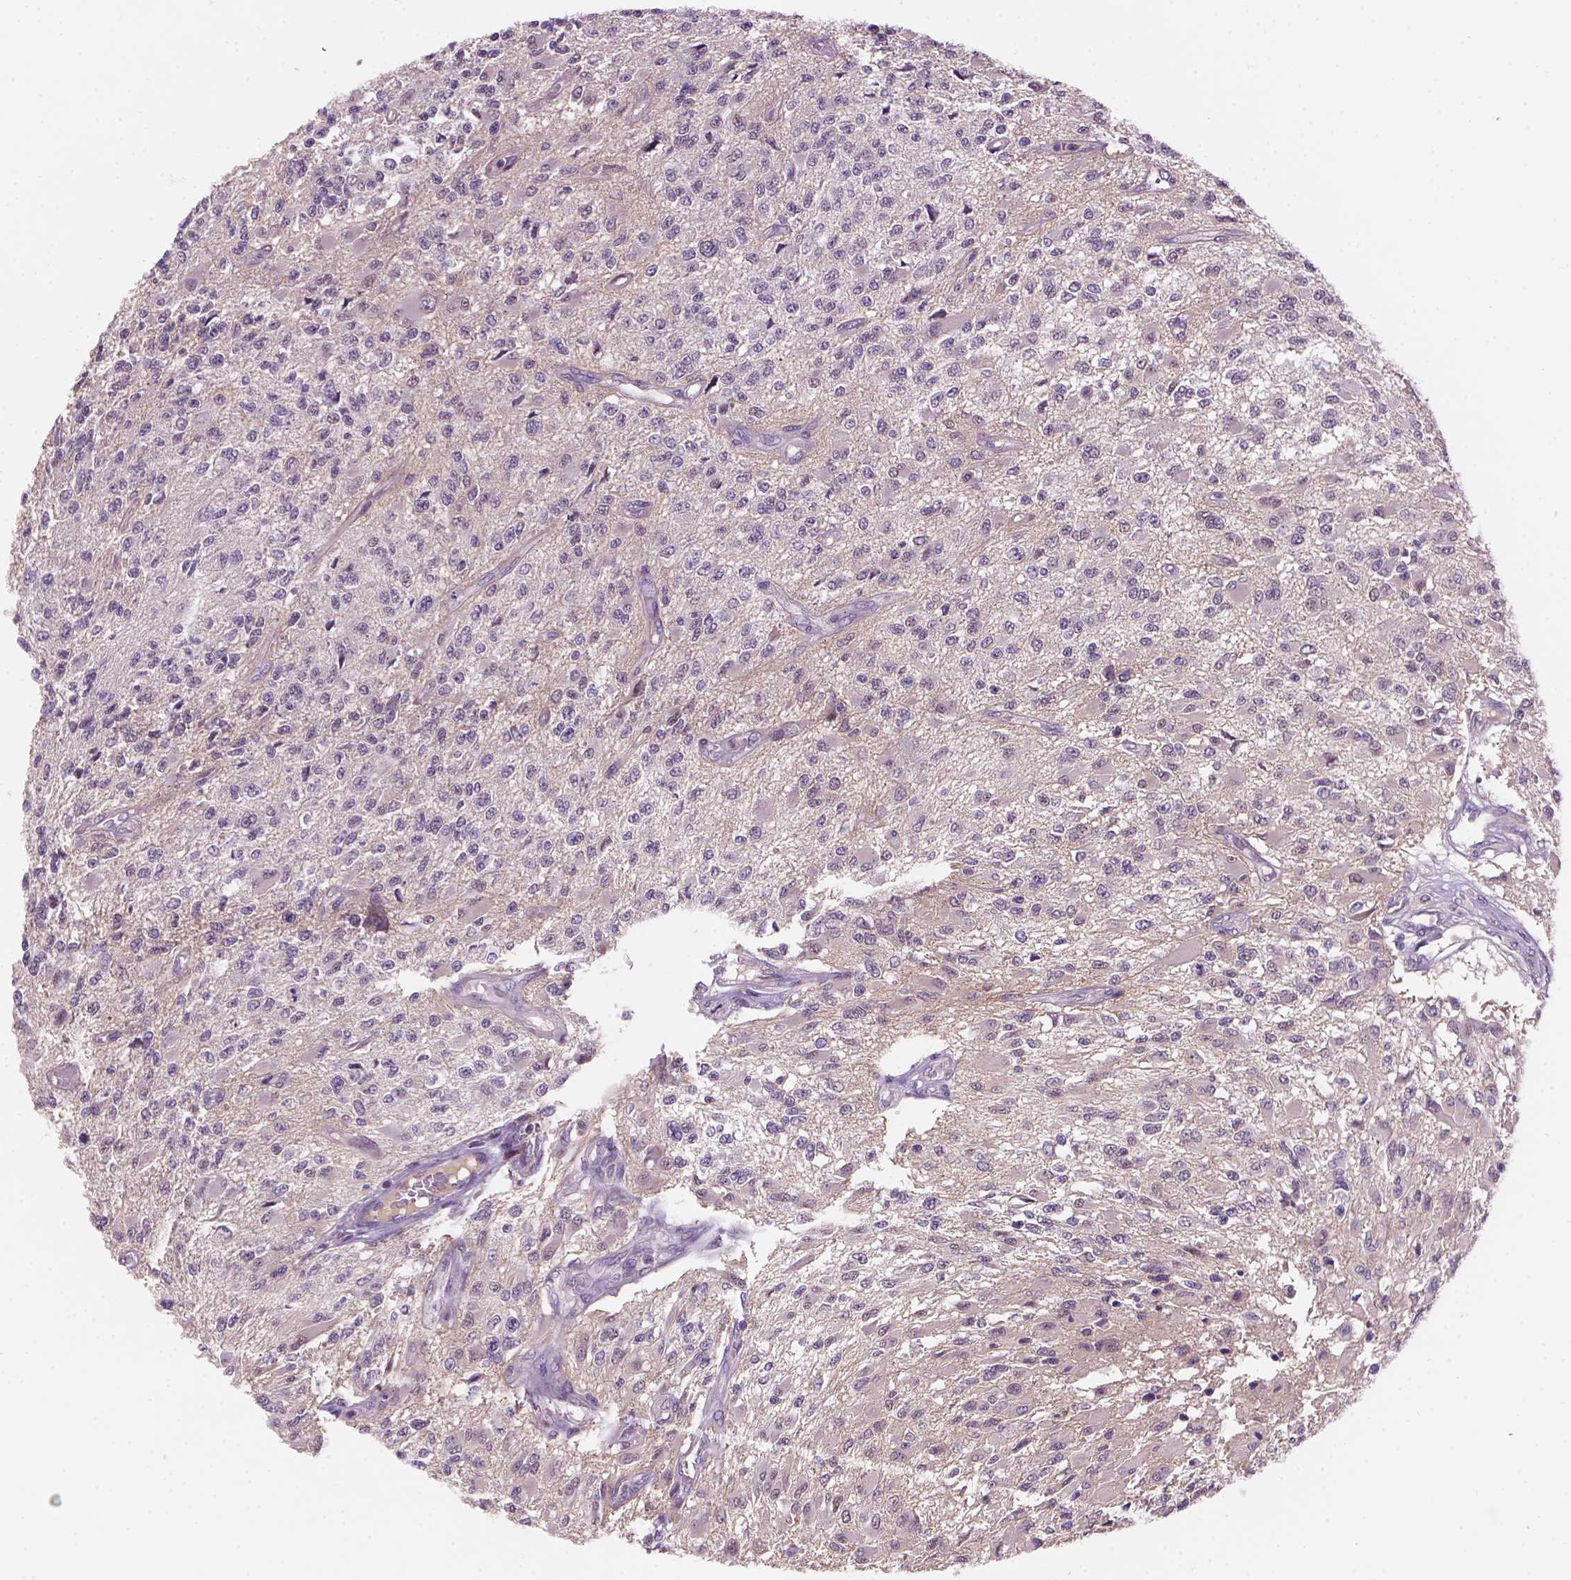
{"staining": {"intensity": "negative", "quantity": "none", "location": "none"}, "tissue": "glioma", "cell_type": "Tumor cells", "image_type": "cancer", "snomed": [{"axis": "morphology", "description": "Glioma, malignant, High grade"}, {"axis": "topography", "description": "Brain"}], "caption": "Immunohistochemical staining of human glioma displays no significant positivity in tumor cells.", "gene": "GXYLT2", "patient": {"sex": "female", "age": 63}}